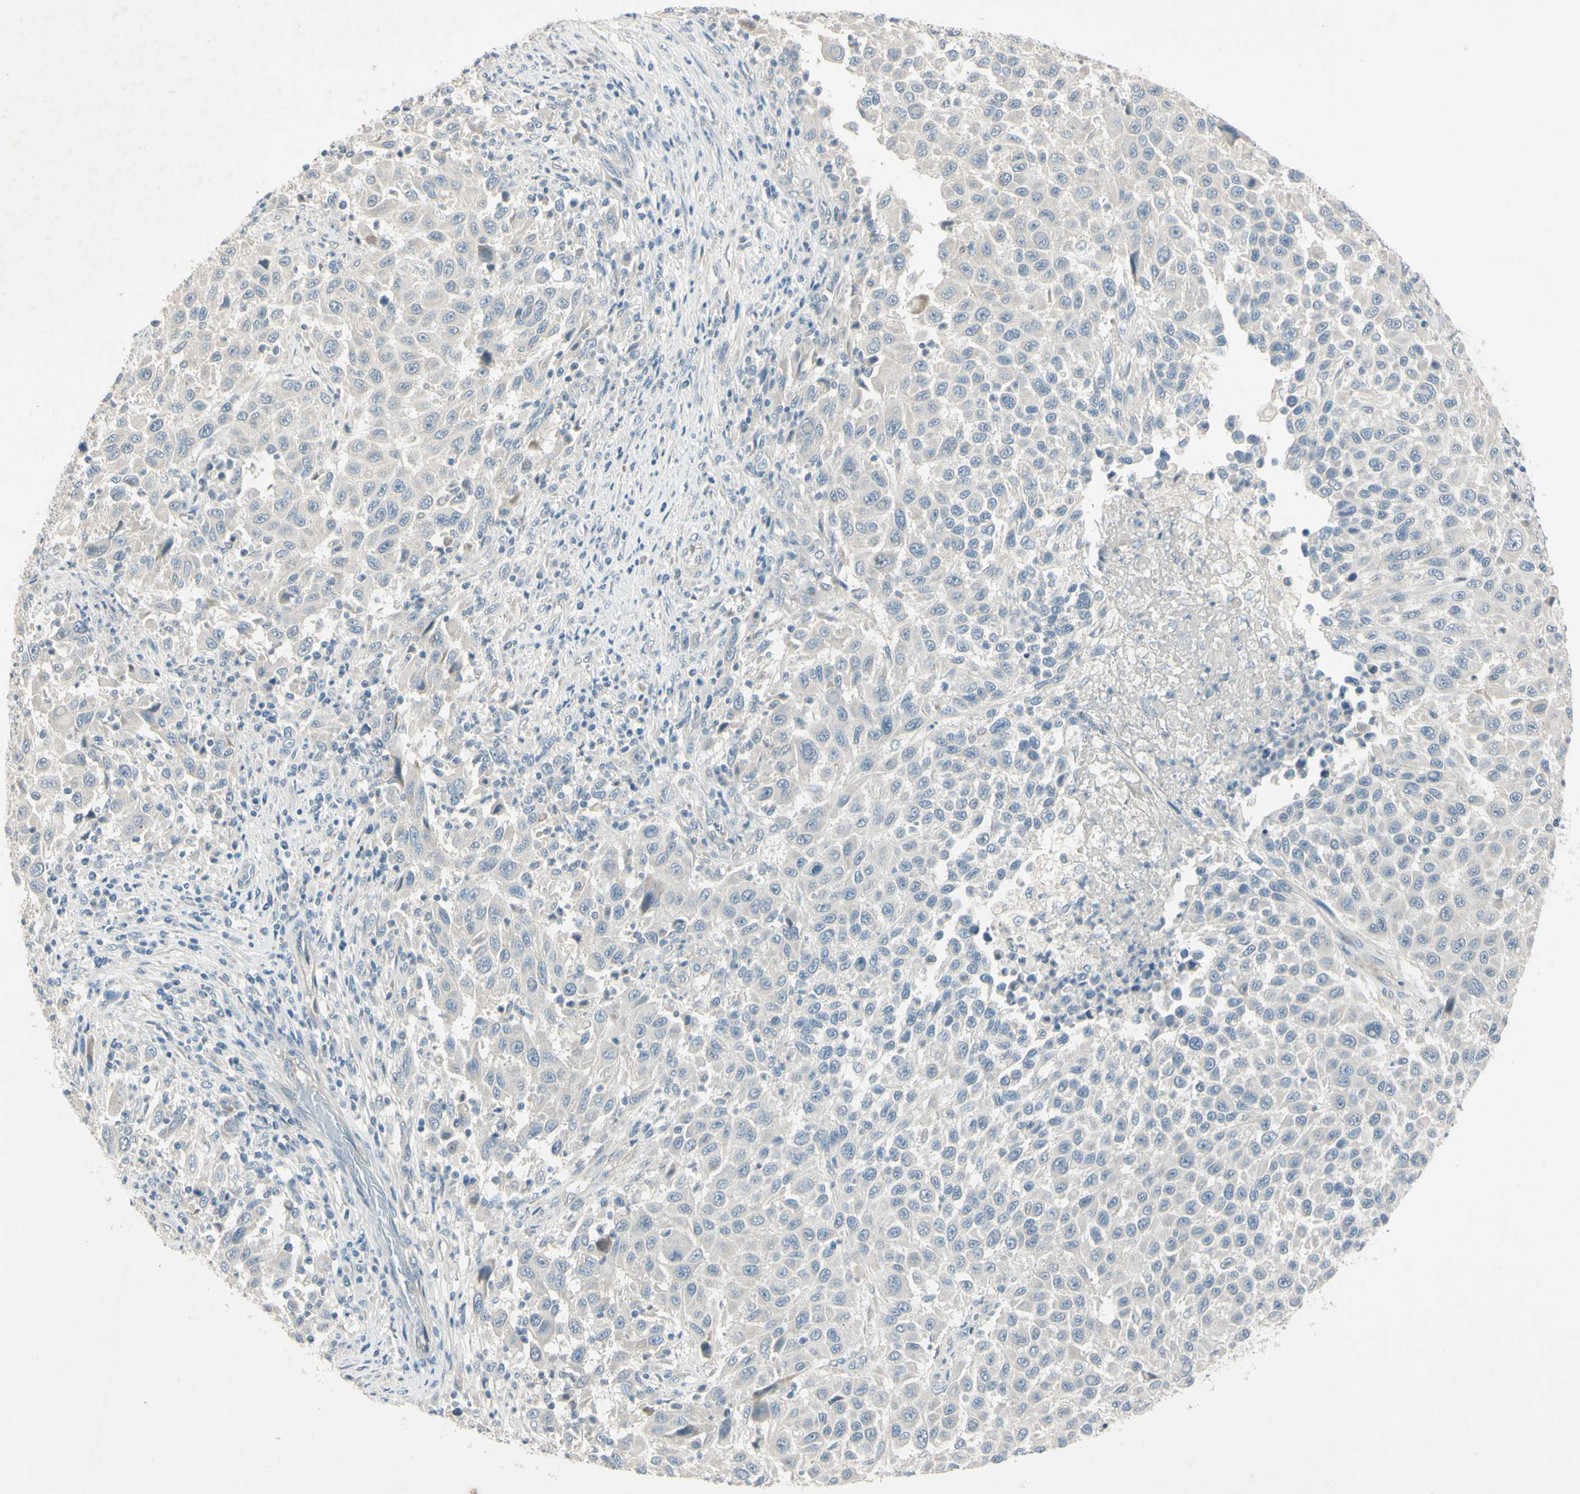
{"staining": {"intensity": "negative", "quantity": "none", "location": "none"}, "tissue": "melanoma", "cell_type": "Tumor cells", "image_type": "cancer", "snomed": [{"axis": "morphology", "description": "Malignant melanoma, Metastatic site"}, {"axis": "topography", "description": "Lymph node"}], "caption": "High magnification brightfield microscopy of malignant melanoma (metastatic site) stained with DAB (brown) and counterstained with hematoxylin (blue): tumor cells show no significant expression.", "gene": "AATK", "patient": {"sex": "male", "age": 61}}